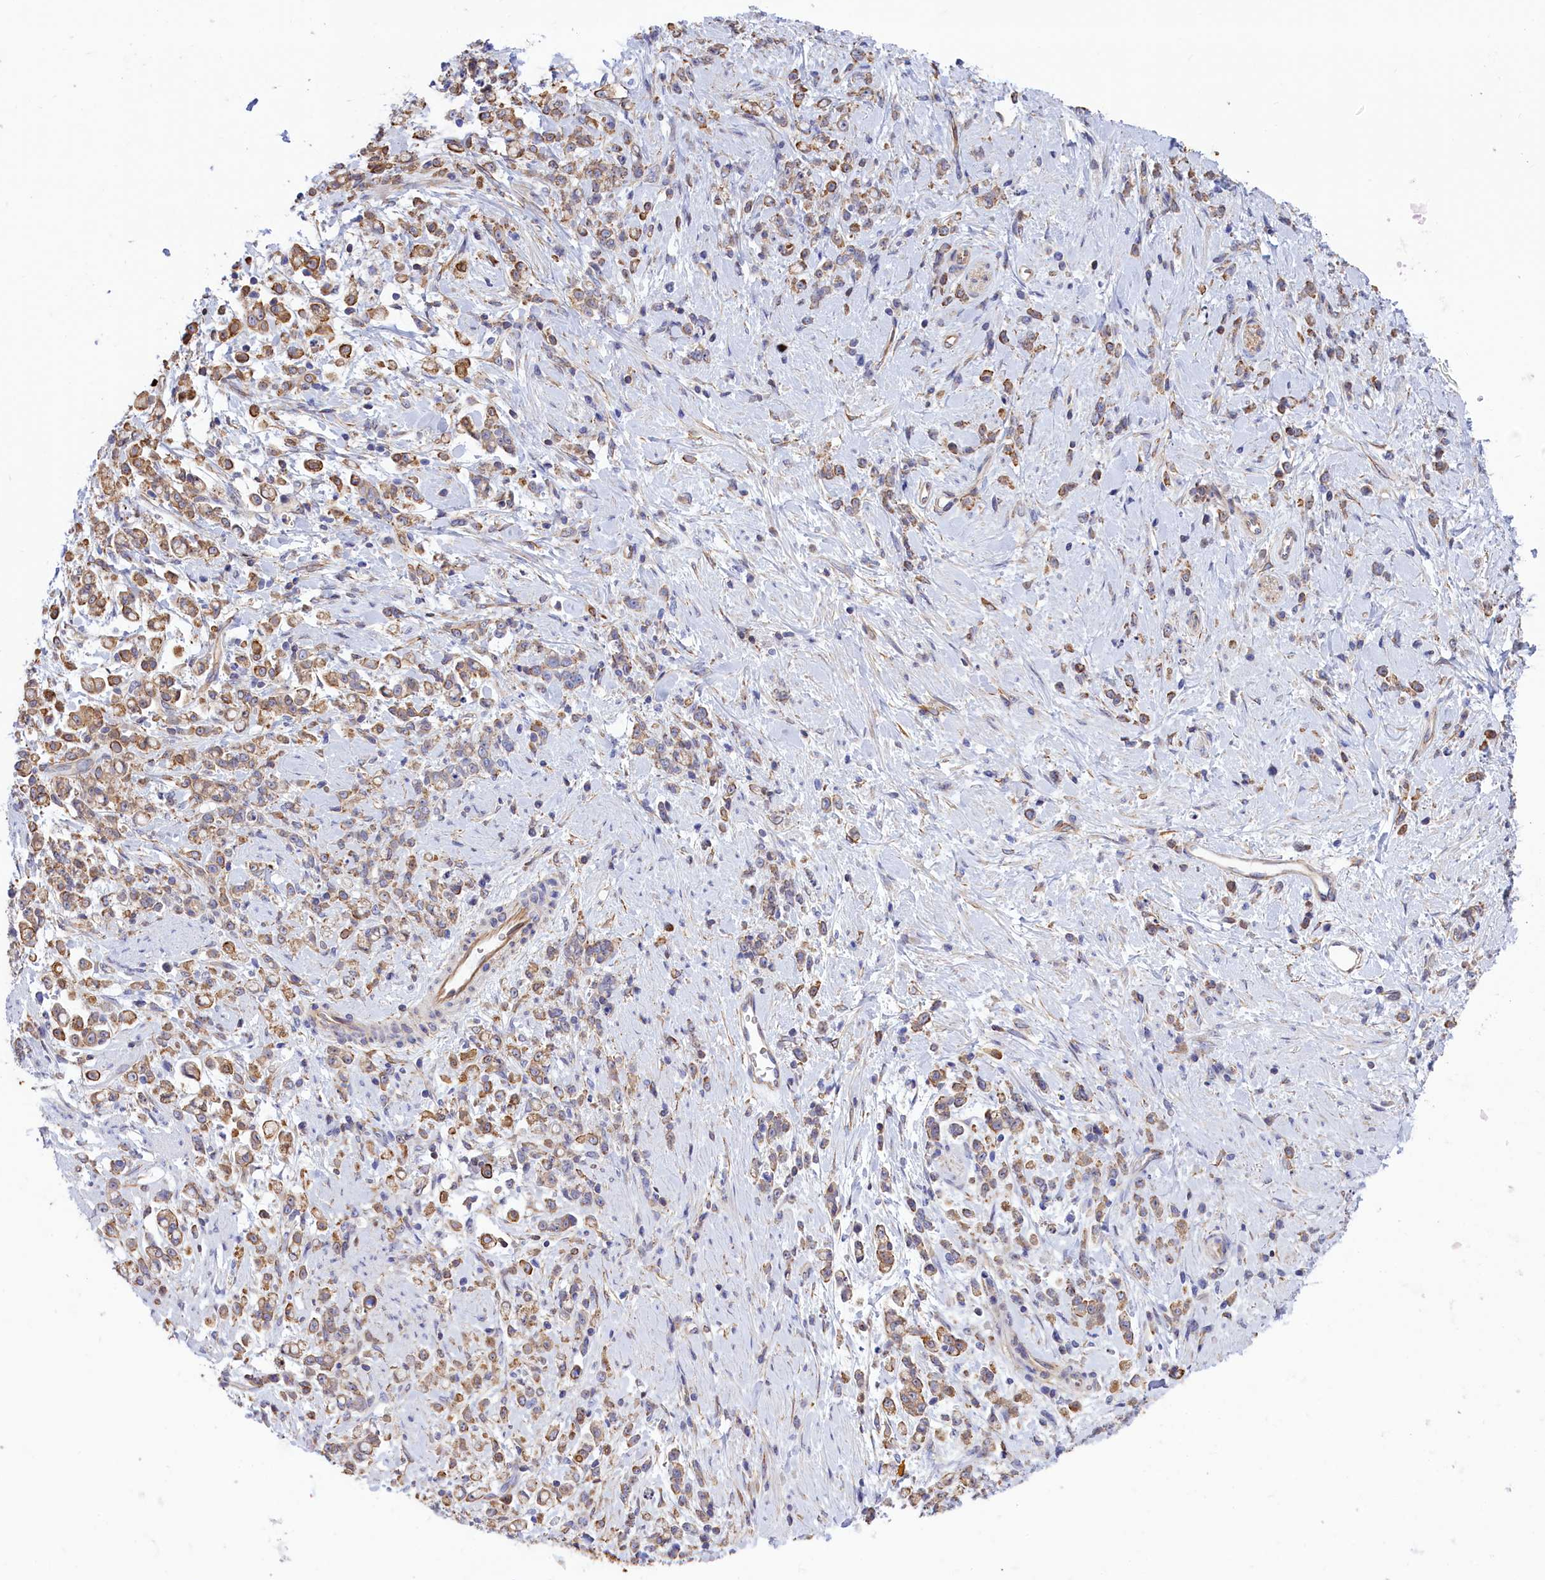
{"staining": {"intensity": "moderate", "quantity": ">75%", "location": "cytoplasmic/membranous"}, "tissue": "stomach cancer", "cell_type": "Tumor cells", "image_type": "cancer", "snomed": [{"axis": "morphology", "description": "Adenocarcinoma, NOS"}, {"axis": "topography", "description": "Stomach"}], "caption": "A histopathology image of adenocarcinoma (stomach) stained for a protein shows moderate cytoplasmic/membranous brown staining in tumor cells.", "gene": "ABCC12", "patient": {"sex": "female", "age": 60}}